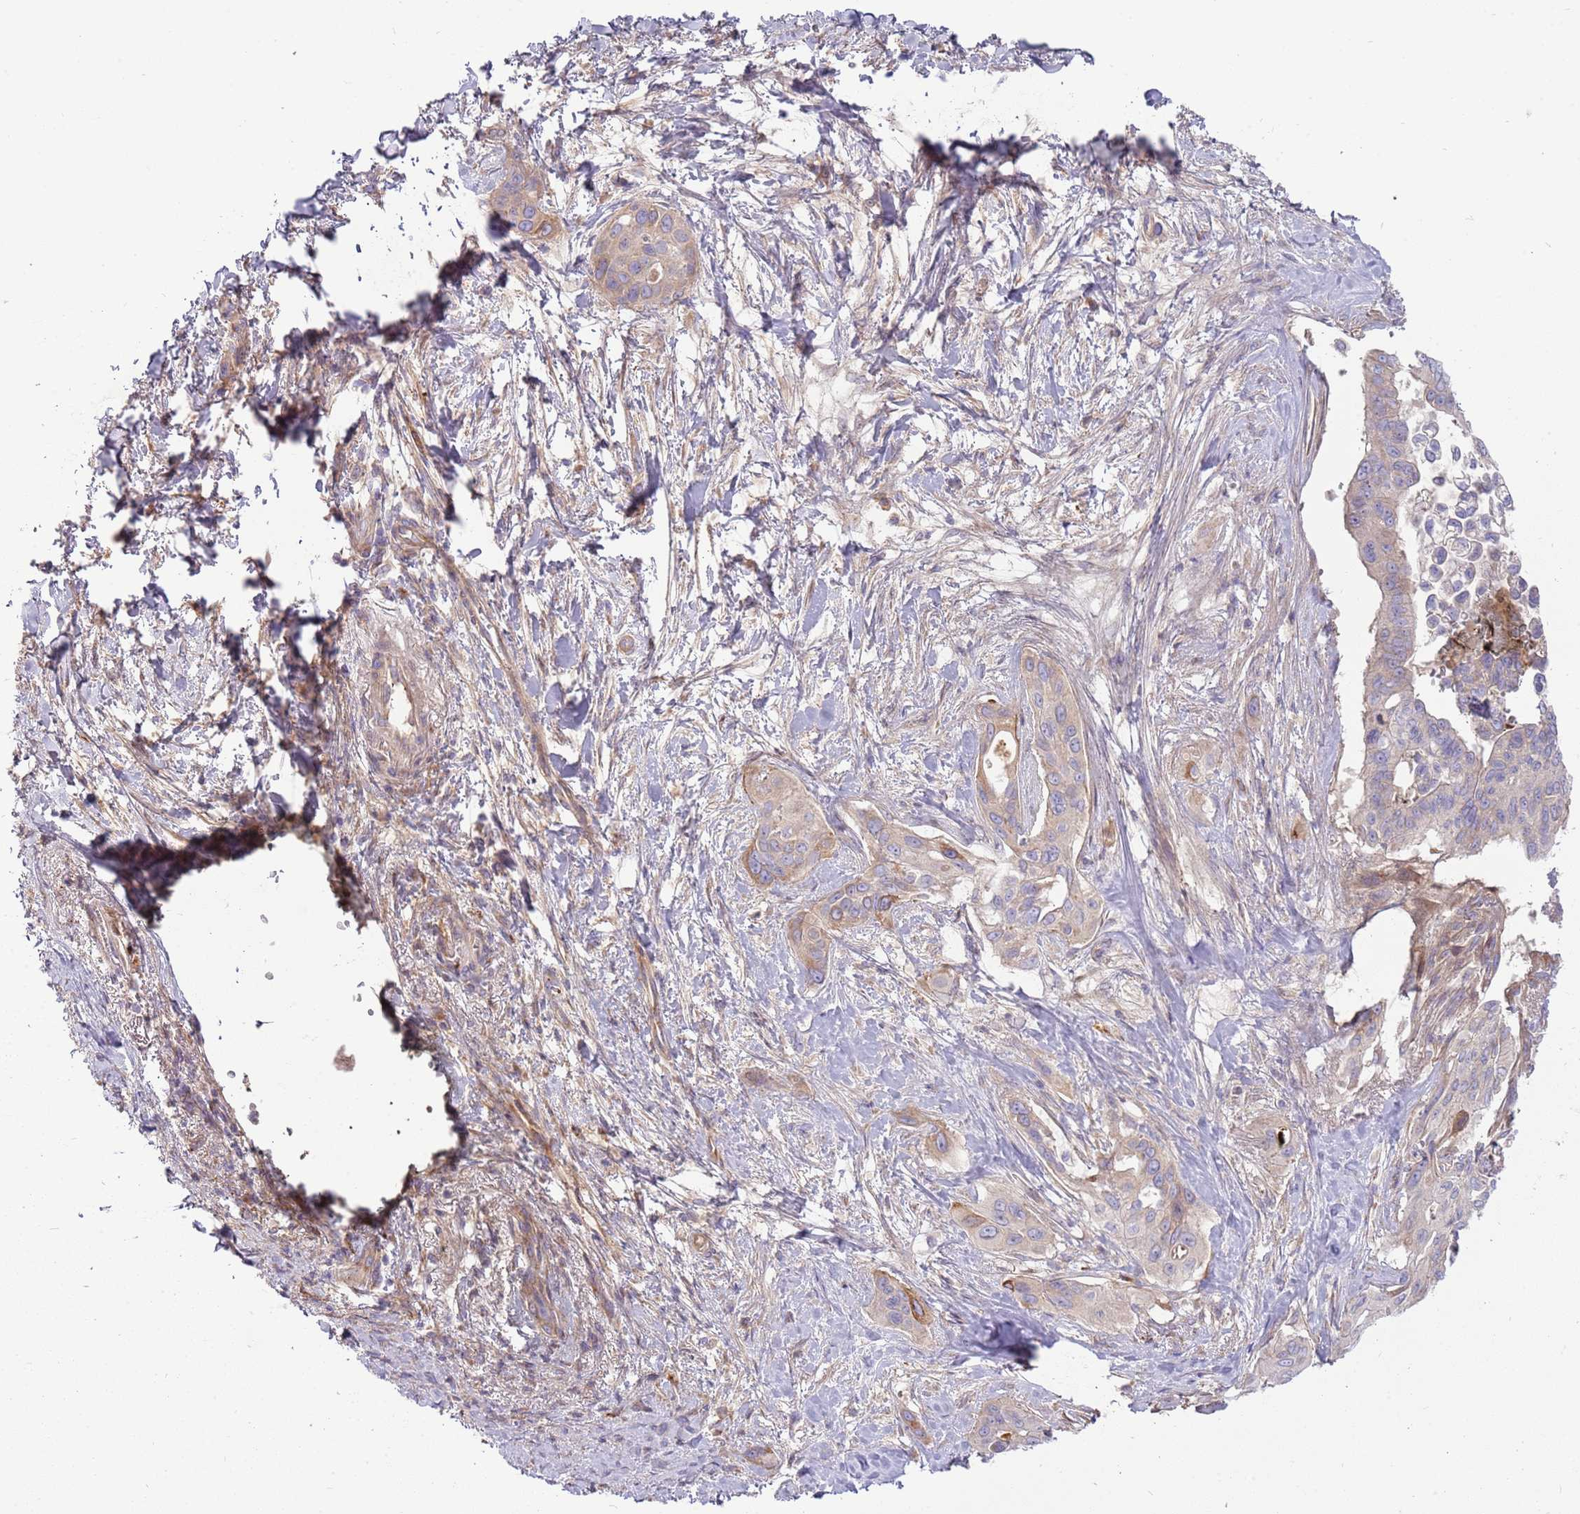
{"staining": {"intensity": "moderate", "quantity": ">75%", "location": "cytoplasmic/membranous"}, "tissue": "pancreatic cancer", "cell_type": "Tumor cells", "image_type": "cancer", "snomed": [{"axis": "morphology", "description": "Adenocarcinoma, NOS"}, {"axis": "topography", "description": "Pancreas"}], "caption": "DAB immunohistochemical staining of human pancreatic cancer reveals moderate cytoplasmic/membranous protein expression in about >75% of tumor cells.", "gene": "EMC1", "patient": {"sex": "male", "age": 72}}